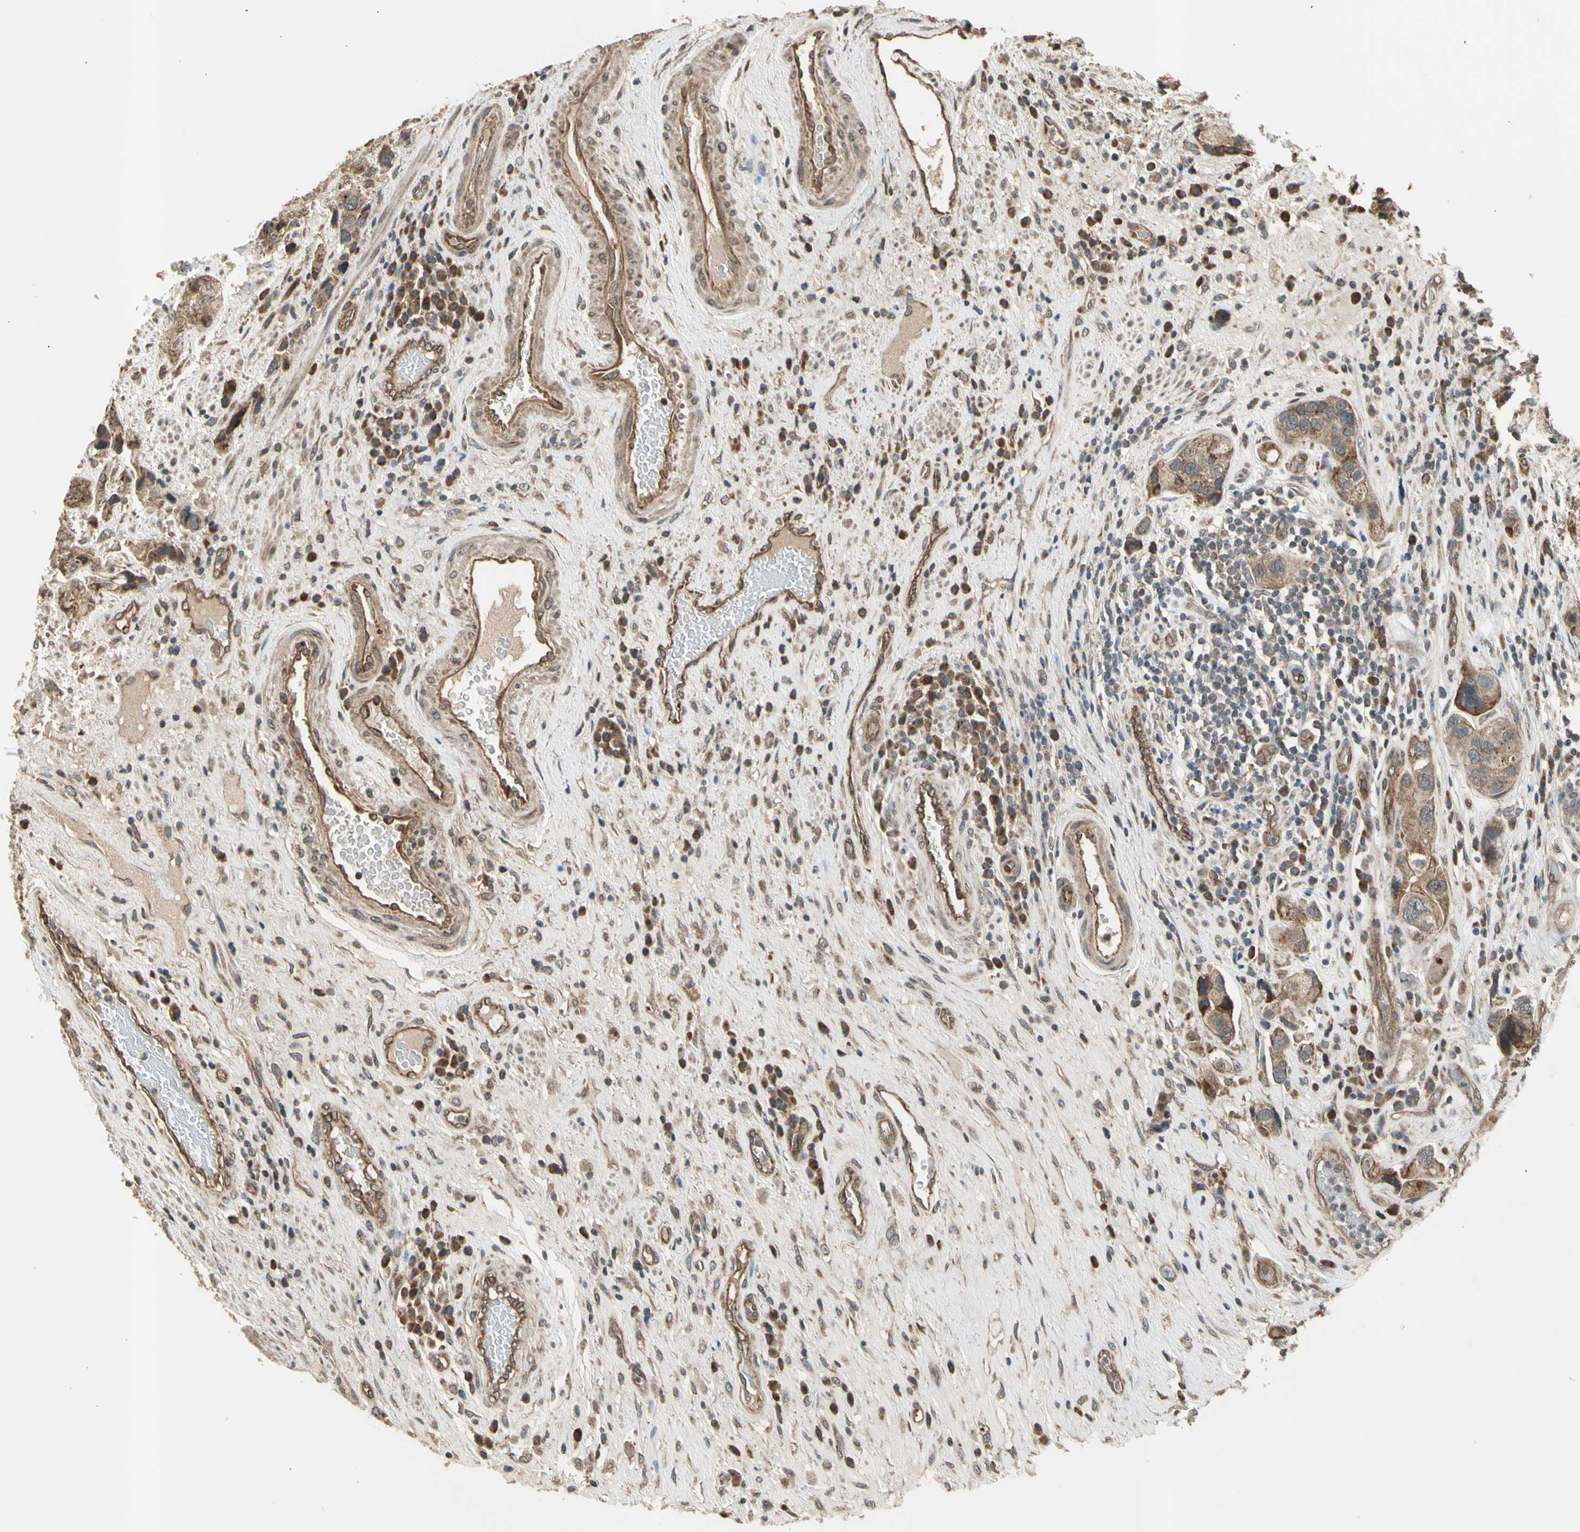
{"staining": {"intensity": "moderate", "quantity": ">75%", "location": "cytoplasmic/membranous"}, "tissue": "urothelial cancer", "cell_type": "Tumor cells", "image_type": "cancer", "snomed": [{"axis": "morphology", "description": "Urothelial carcinoma, High grade"}, {"axis": "topography", "description": "Urinary bladder"}], "caption": "Immunohistochemistry staining of urothelial carcinoma (high-grade), which exhibits medium levels of moderate cytoplasmic/membranous positivity in about >75% of tumor cells indicating moderate cytoplasmic/membranous protein staining. The staining was performed using DAB (brown) for protein detection and nuclei were counterstained in hematoxylin (blue).", "gene": "EFNB2", "patient": {"sex": "female", "age": 64}}